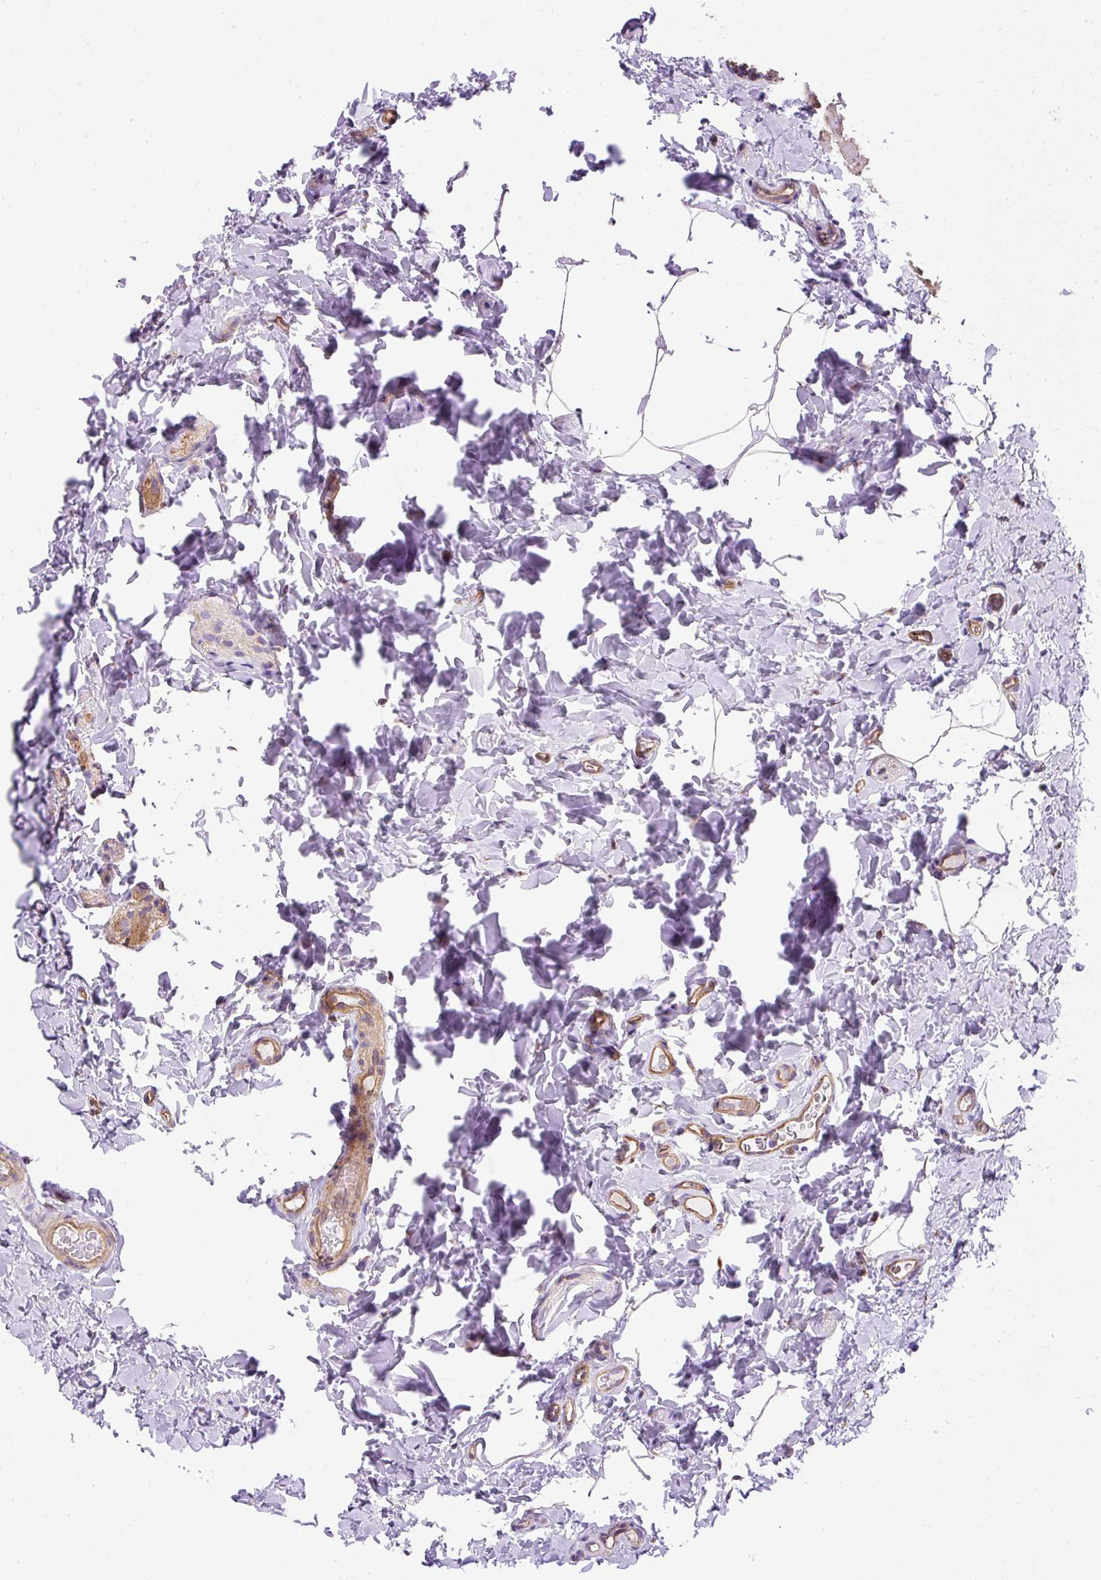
{"staining": {"intensity": "moderate", "quantity": ">75%", "location": "cytoplasmic/membranous"}, "tissue": "colon", "cell_type": "Endothelial cells", "image_type": "normal", "snomed": [{"axis": "morphology", "description": "Normal tissue, NOS"}, {"axis": "topography", "description": "Colon"}], "caption": "This micrograph shows immunohistochemistry staining of normal human colon, with medium moderate cytoplasmic/membranous expression in approximately >75% of endothelial cells.", "gene": "CEP290", "patient": {"sex": "male", "age": 46}}